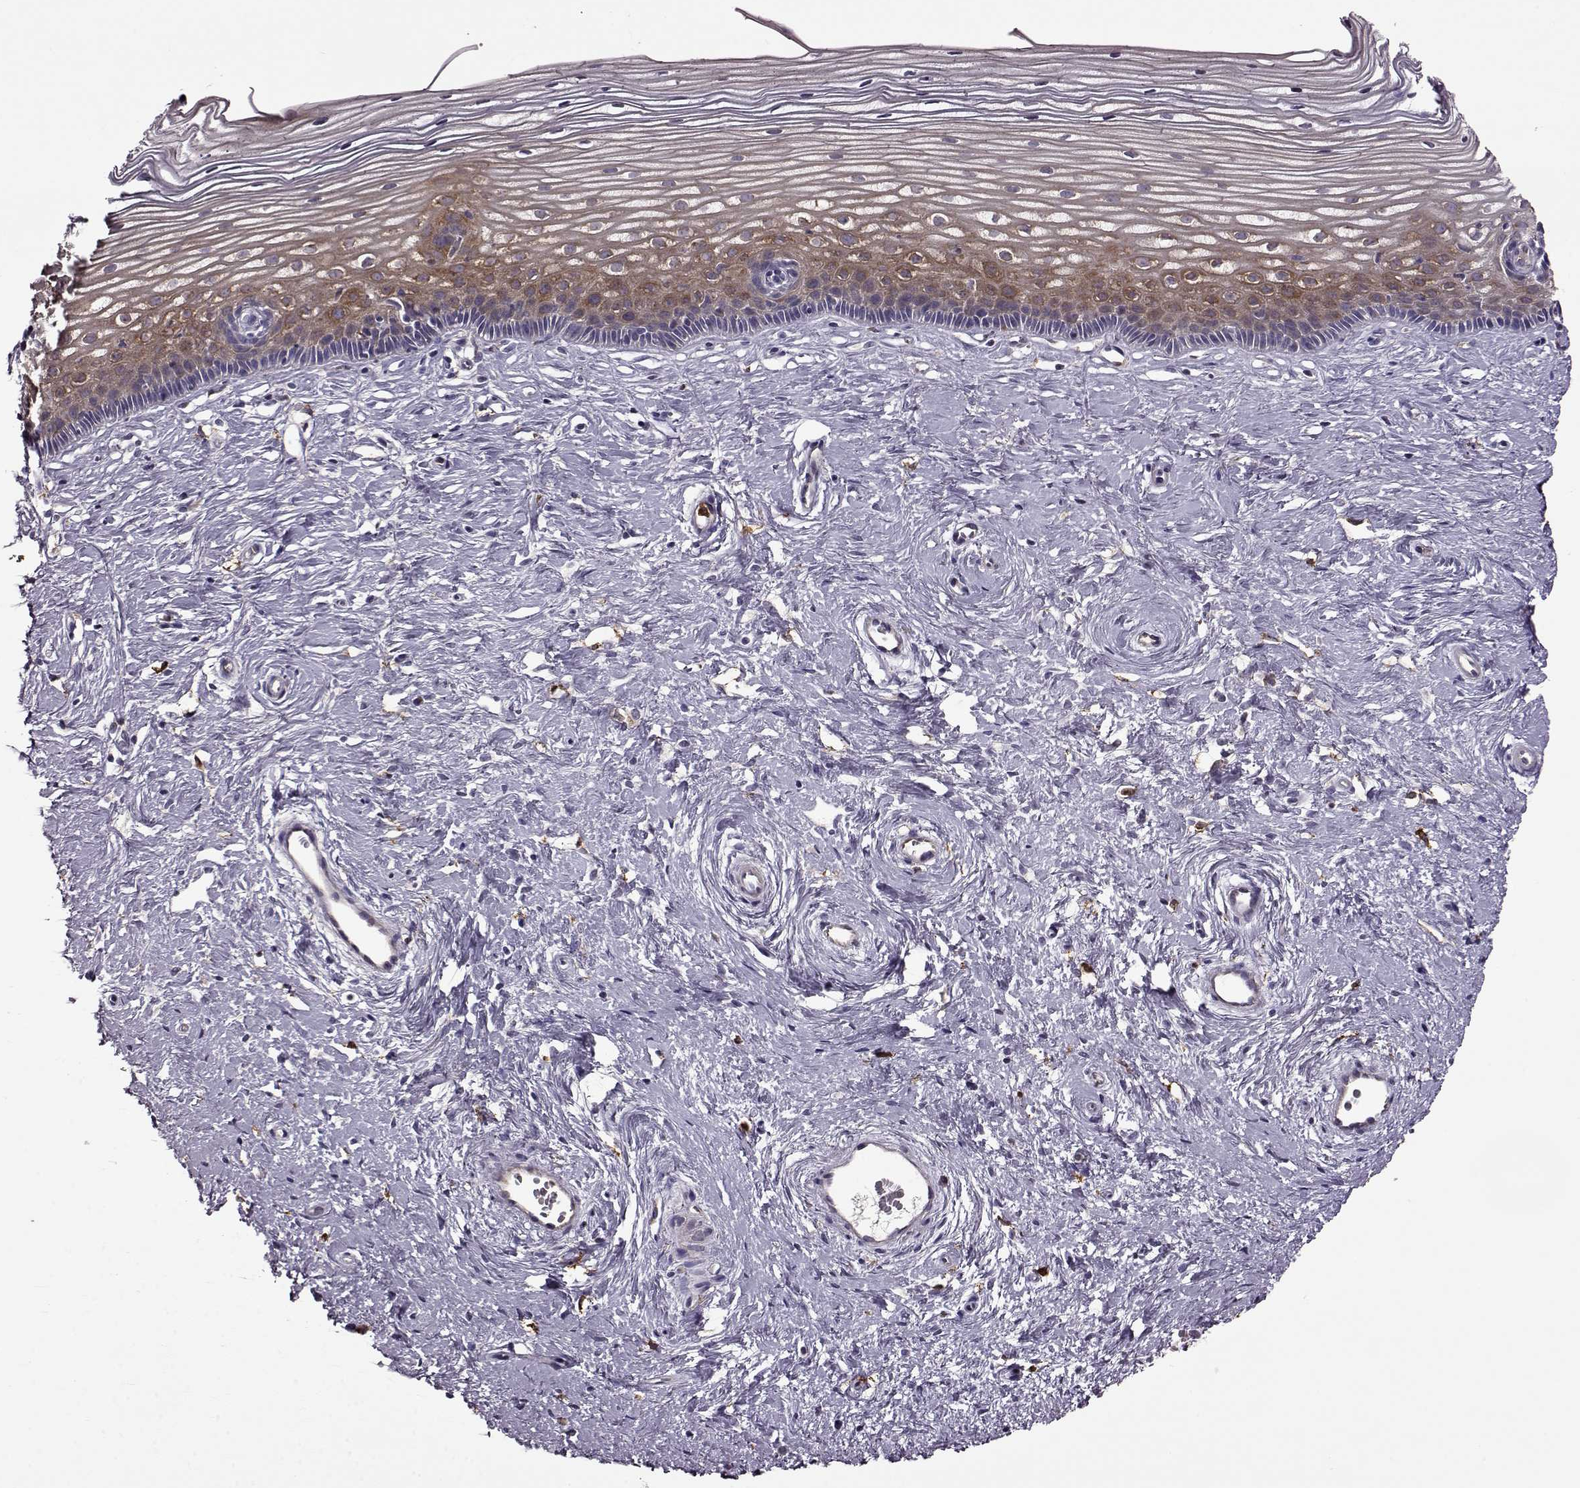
{"staining": {"intensity": "weak", "quantity": ">75%", "location": "cytoplasmic/membranous"}, "tissue": "cervix", "cell_type": "Glandular cells", "image_type": "normal", "snomed": [{"axis": "morphology", "description": "Normal tissue, NOS"}, {"axis": "topography", "description": "Cervix"}], "caption": "High-magnification brightfield microscopy of unremarkable cervix stained with DAB (brown) and counterstained with hematoxylin (blue). glandular cells exhibit weak cytoplasmic/membranous expression is identified in approximately>75% of cells.", "gene": "MTSS1", "patient": {"sex": "female", "age": 40}}